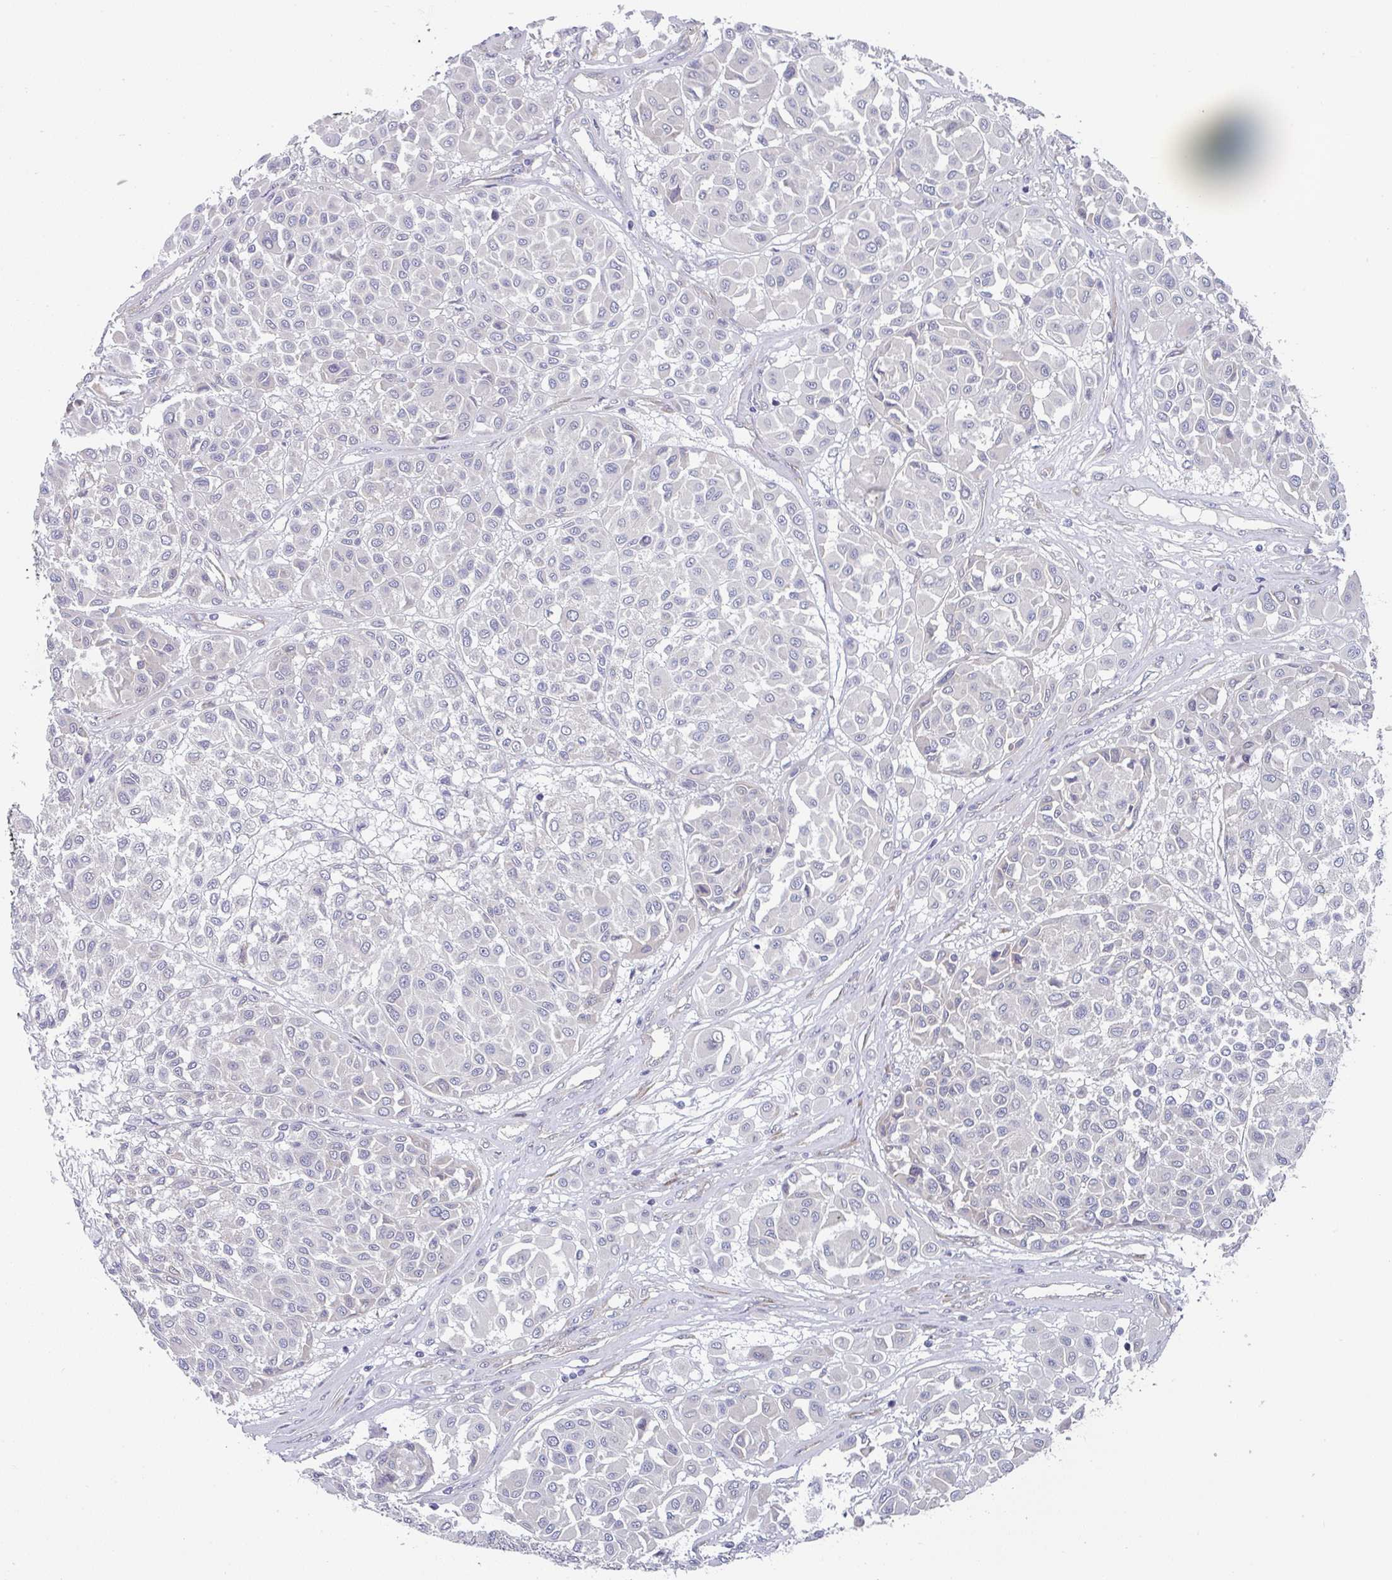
{"staining": {"intensity": "negative", "quantity": "none", "location": "none"}, "tissue": "melanoma", "cell_type": "Tumor cells", "image_type": "cancer", "snomed": [{"axis": "morphology", "description": "Malignant melanoma, Metastatic site"}, {"axis": "topography", "description": "Soft tissue"}], "caption": "Immunohistochemical staining of human malignant melanoma (metastatic site) demonstrates no significant positivity in tumor cells.", "gene": "TMED5", "patient": {"sex": "male", "age": 41}}